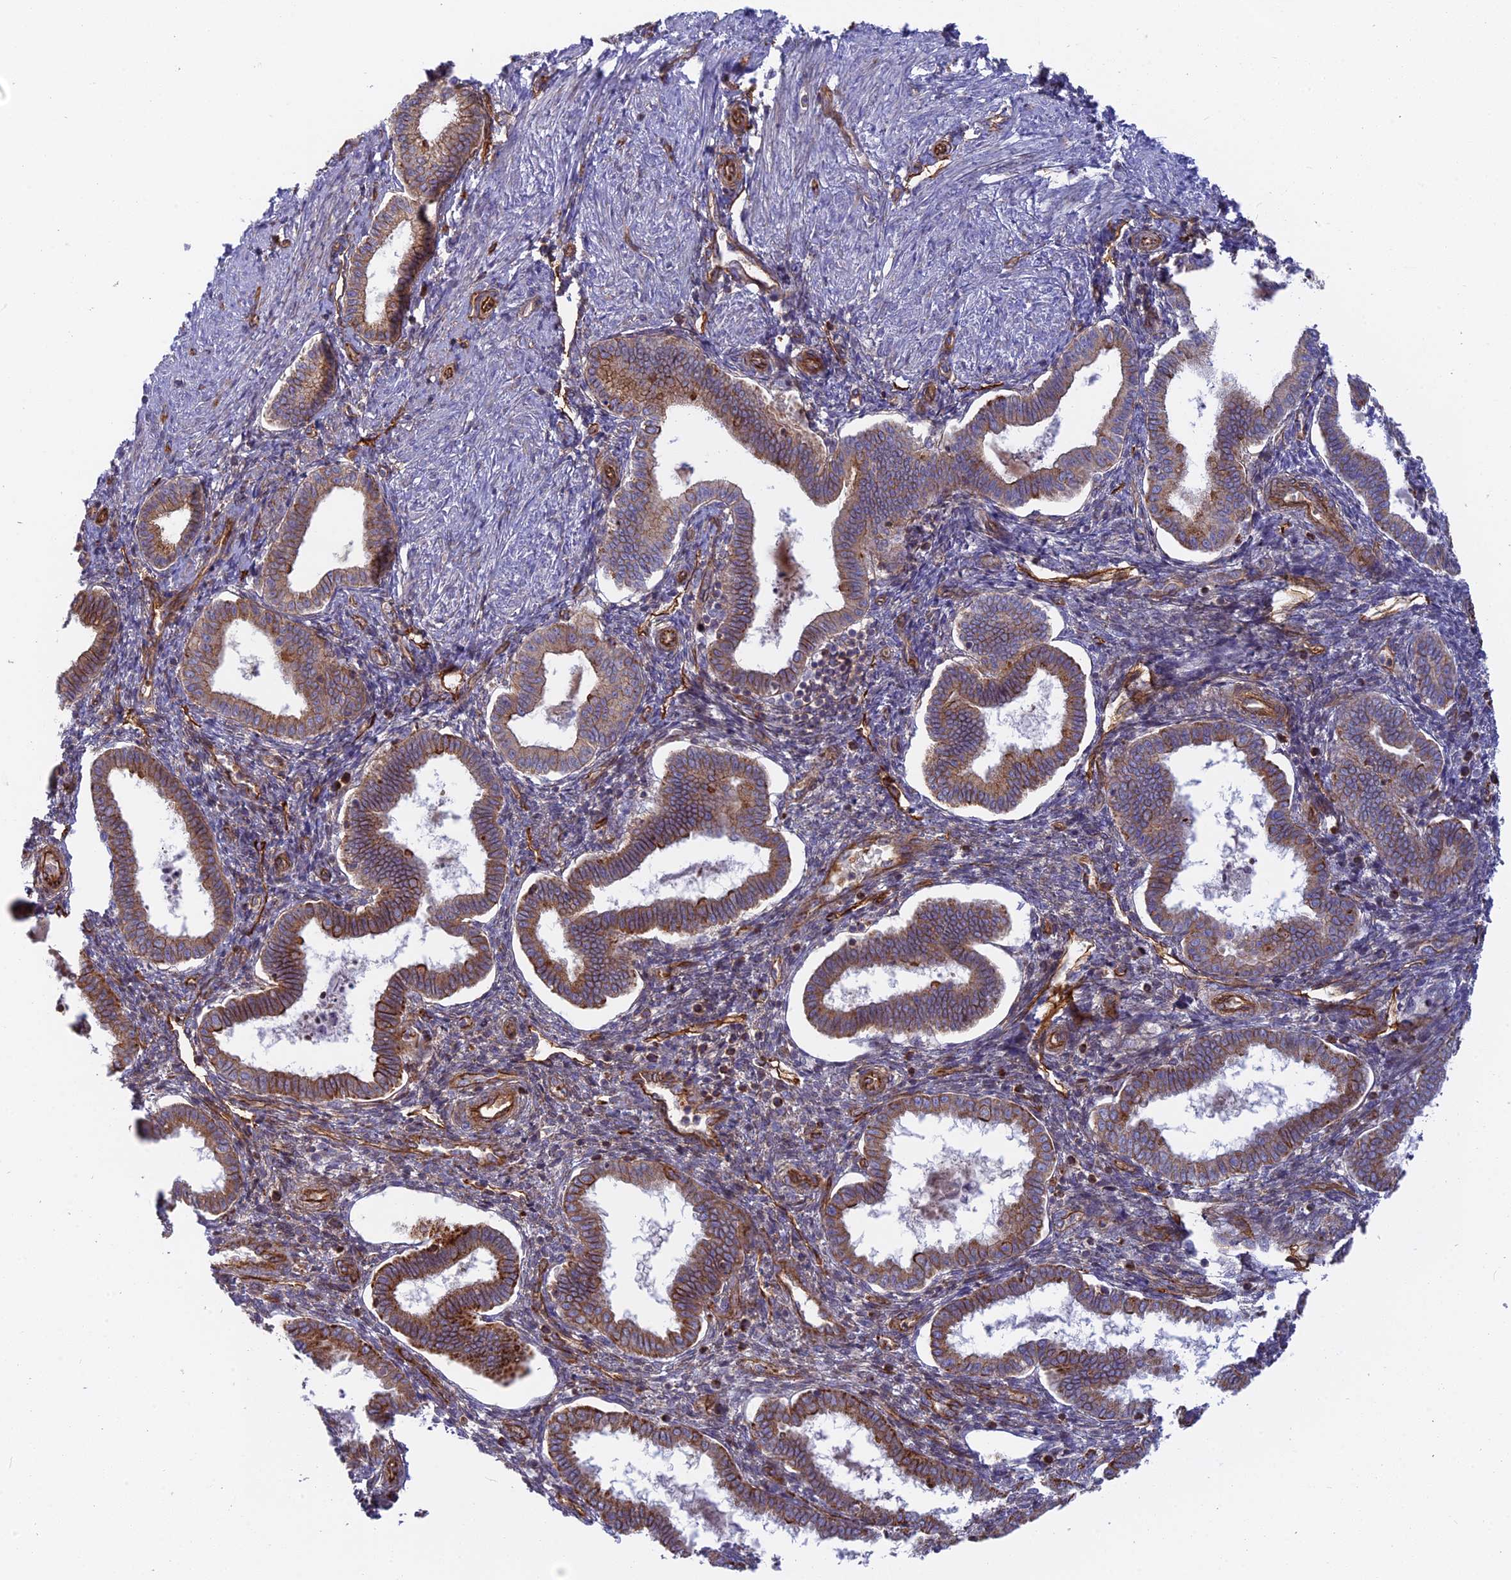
{"staining": {"intensity": "weak", "quantity": "<25%", "location": "cytoplasmic/membranous"}, "tissue": "endometrium", "cell_type": "Cells in endometrial stroma", "image_type": "normal", "snomed": [{"axis": "morphology", "description": "Normal tissue, NOS"}, {"axis": "topography", "description": "Endometrium"}], "caption": "Photomicrograph shows no significant protein positivity in cells in endometrial stroma of normal endometrium.", "gene": "CNBD2", "patient": {"sex": "female", "age": 24}}